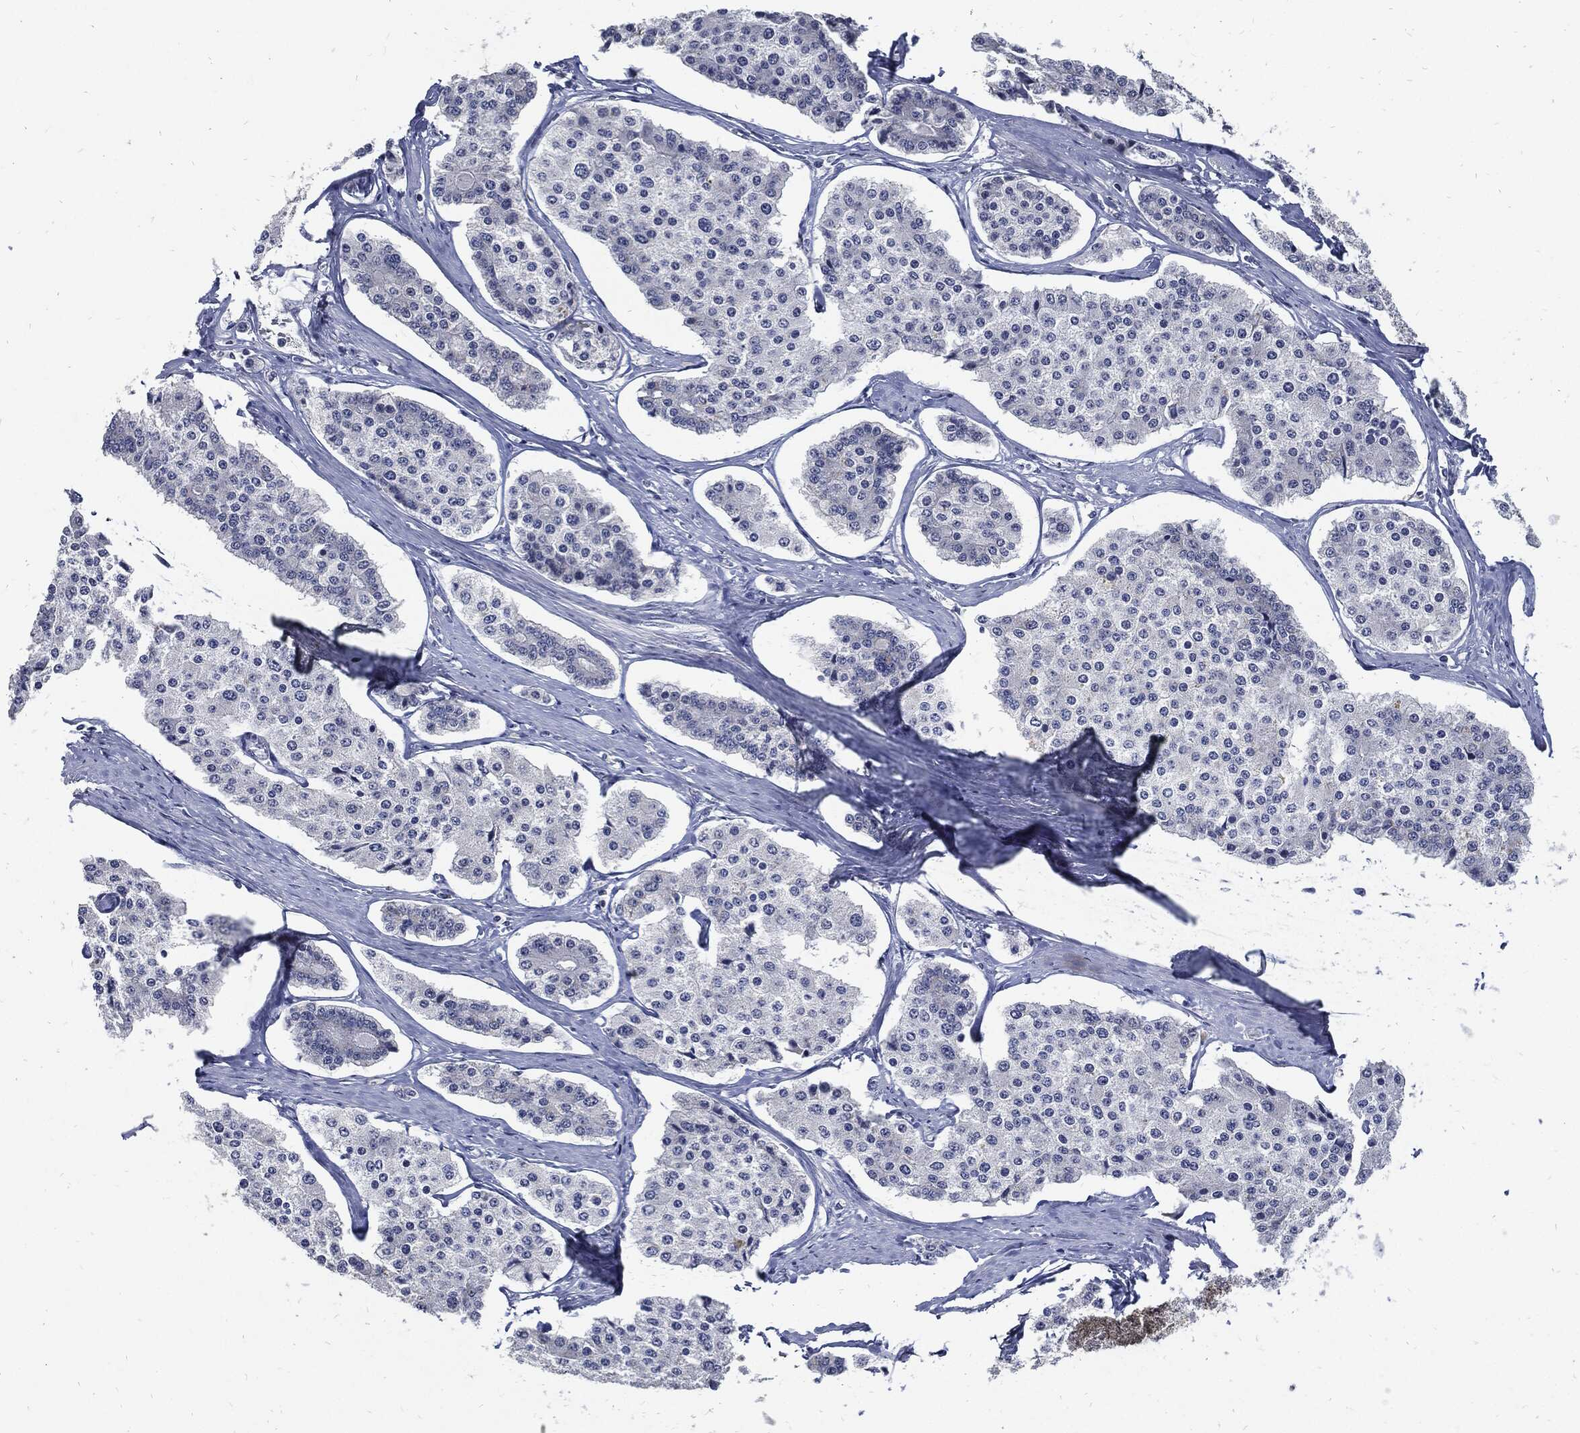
{"staining": {"intensity": "negative", "quantity": "none", "location": "none"}, "tissue": "carcinoid", "cell_type": "Tumor cells", "image_type": "cancer", "snomed": [{"axis": "morphology", "description": "Carcinoid, malignant, NOS"}, {"axis": "topography", "description": "Small intestine"}], "caption": "DAB immunohistochemical staining of carcinoid (malignant) exhibits no significant staining in tumor cells.", "gene": "NBN", "patient": {"sex": "female", "age": 65}}